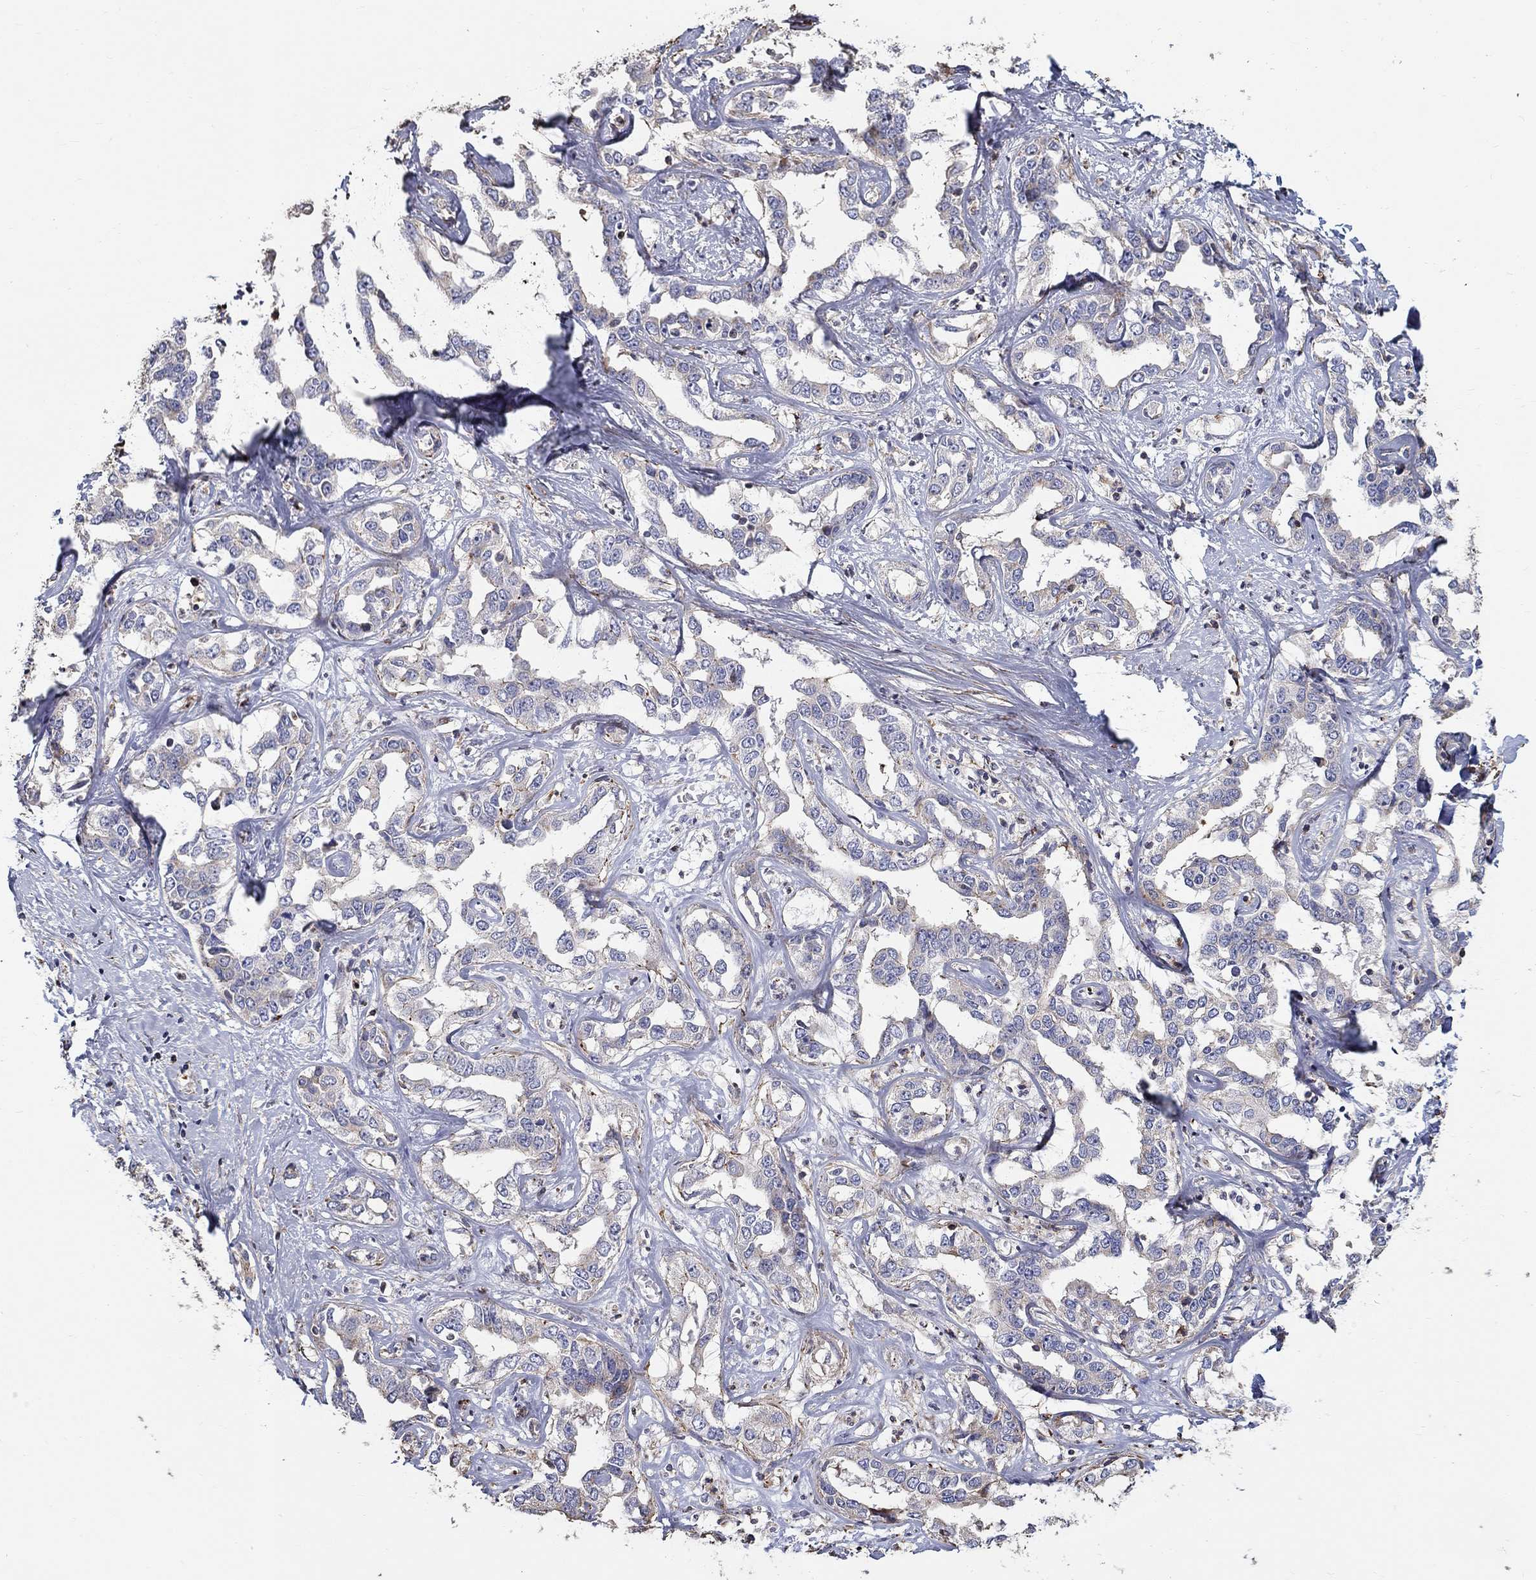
{"staining": {"intensity": "strong", "quantity": "<25%", "location": "cytoplasmic/membranous"}, "tissue": "liver cancer", "cell_type": "Tumor cells", "image_type": "cancer", "snomed": [{"axis": "morphology", "description": "Cholangiocarcinoma"}, {"axis": "topography", "description": "Liver"}], "caption": "Strong cytoplasmic/membranous positivity for a protein is present in approximately <25% of tumor cells of liver cholangiocarcinoma using IHC.", "gene": "NPHP1", "patient": {"sex": "male", "age": 59}}